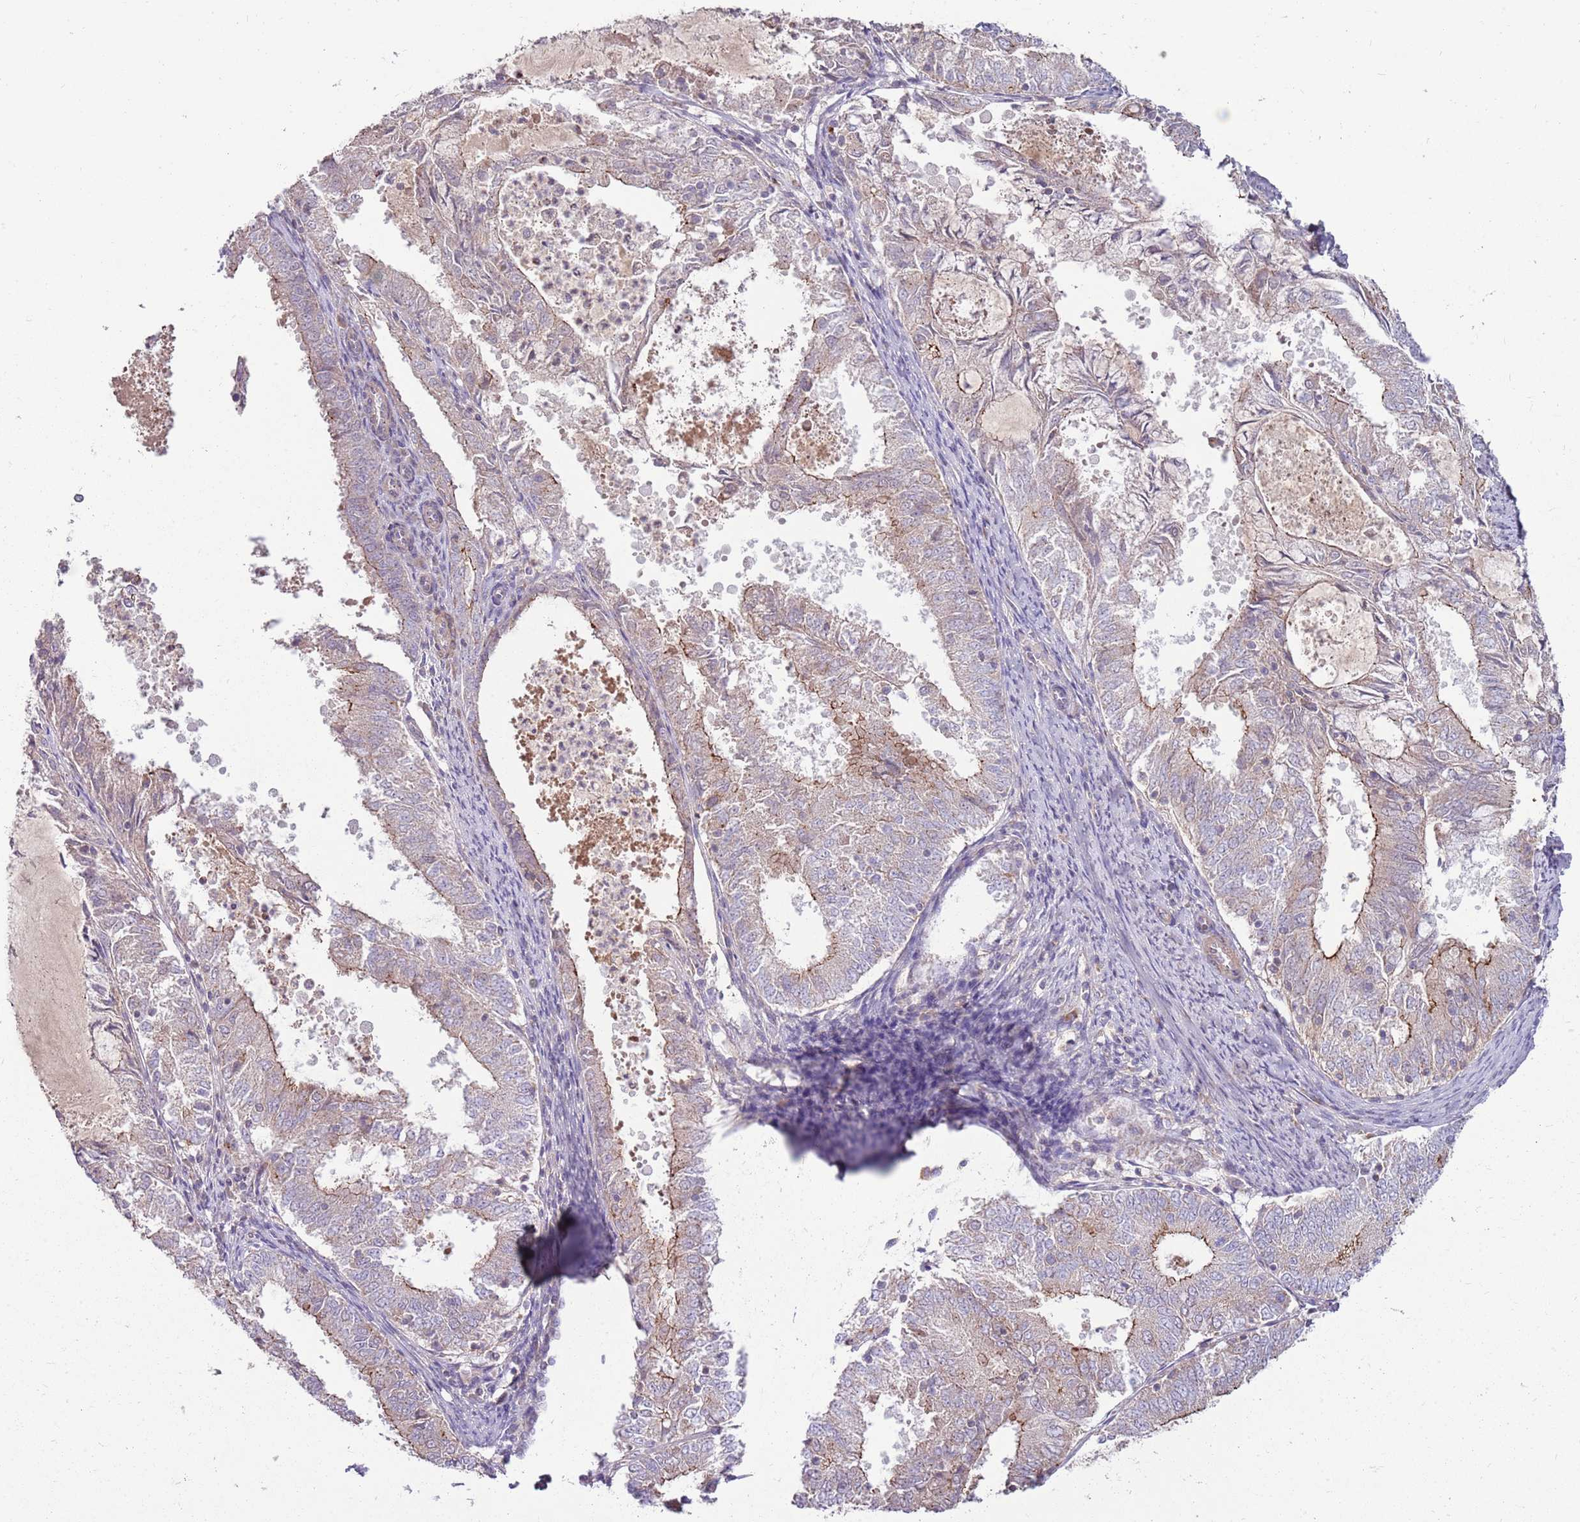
{"staining": {"intensity": "weak", "quantity": "<25%", "location": "cytoplasmic/membranous"}, "tissue": "endometrial cancer", "cell_type": "Tumor cells", "image_type": "cancer", "snomed": [{"axis": "morphology", "description": "Adenocarcinoma, NOS"}, {"axis": "topography", "description": "Endometrium"}], "caption": "Photomicrograph shows no protein expression in tumor cells of adenocarcinoma (endometrial) tissue.", "gene": "SPATA31D1", "patient": {"sex": "female", "age": 57}}